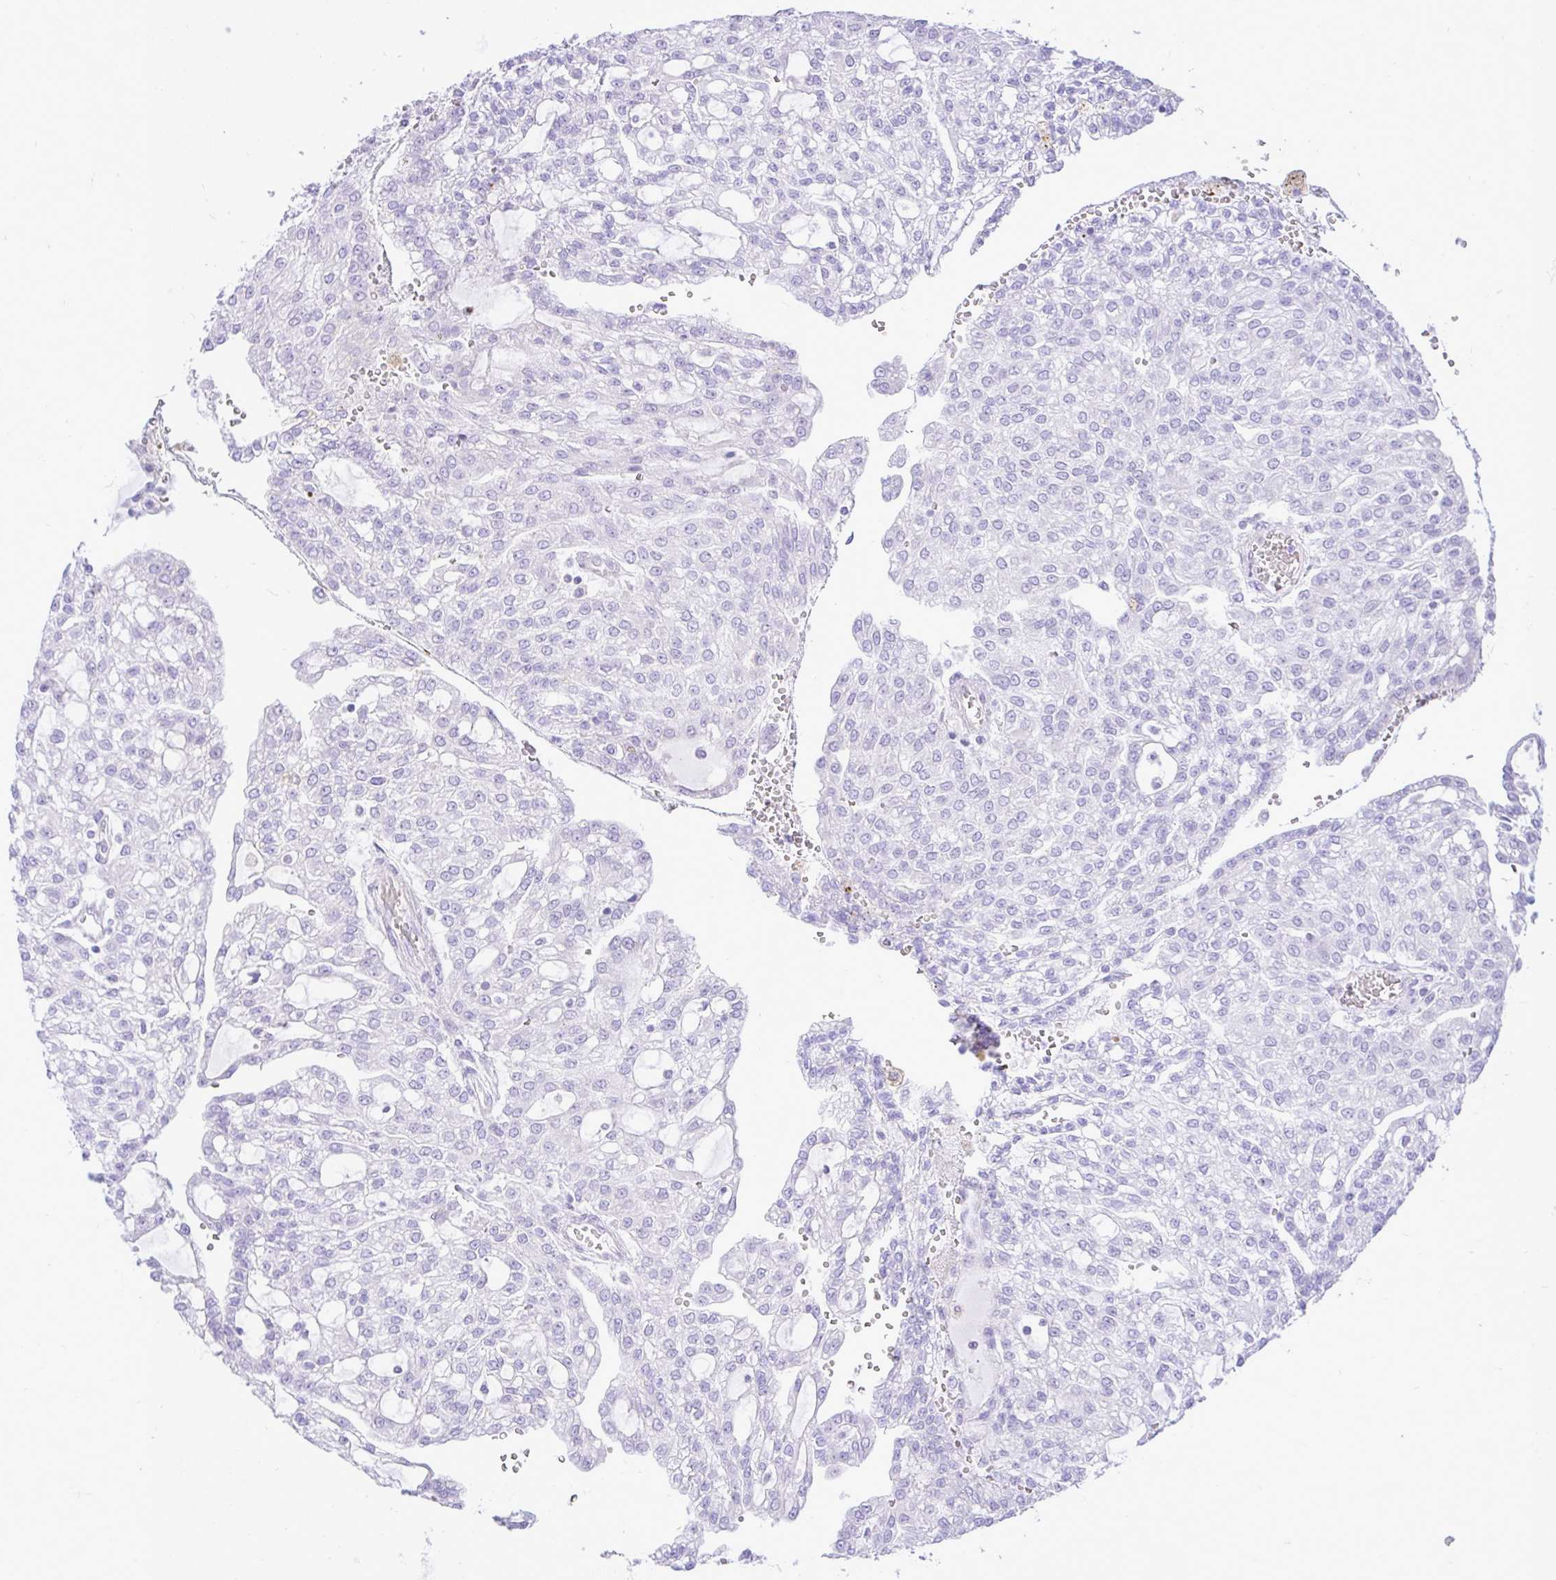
{"staining": {"intensity": "negative", "quantity": "none", "location": "none"}, "tissue": "renal cancer", "cell_type": "Tumor cells", "image_type": "cancer", "snomed": [{"axis": "morphology", "description": "Adenocarcinoma, NOS"}, {"axis": "topography", "description": "Kidney"}], "caption": "Immunohistochemistry (IHC) histopathology image of renal cancer stained for a protein (brown), which shows no expression in tumor cells.", "gene": "ZNF101", "patient": {"sex": "male", "age": 63}}